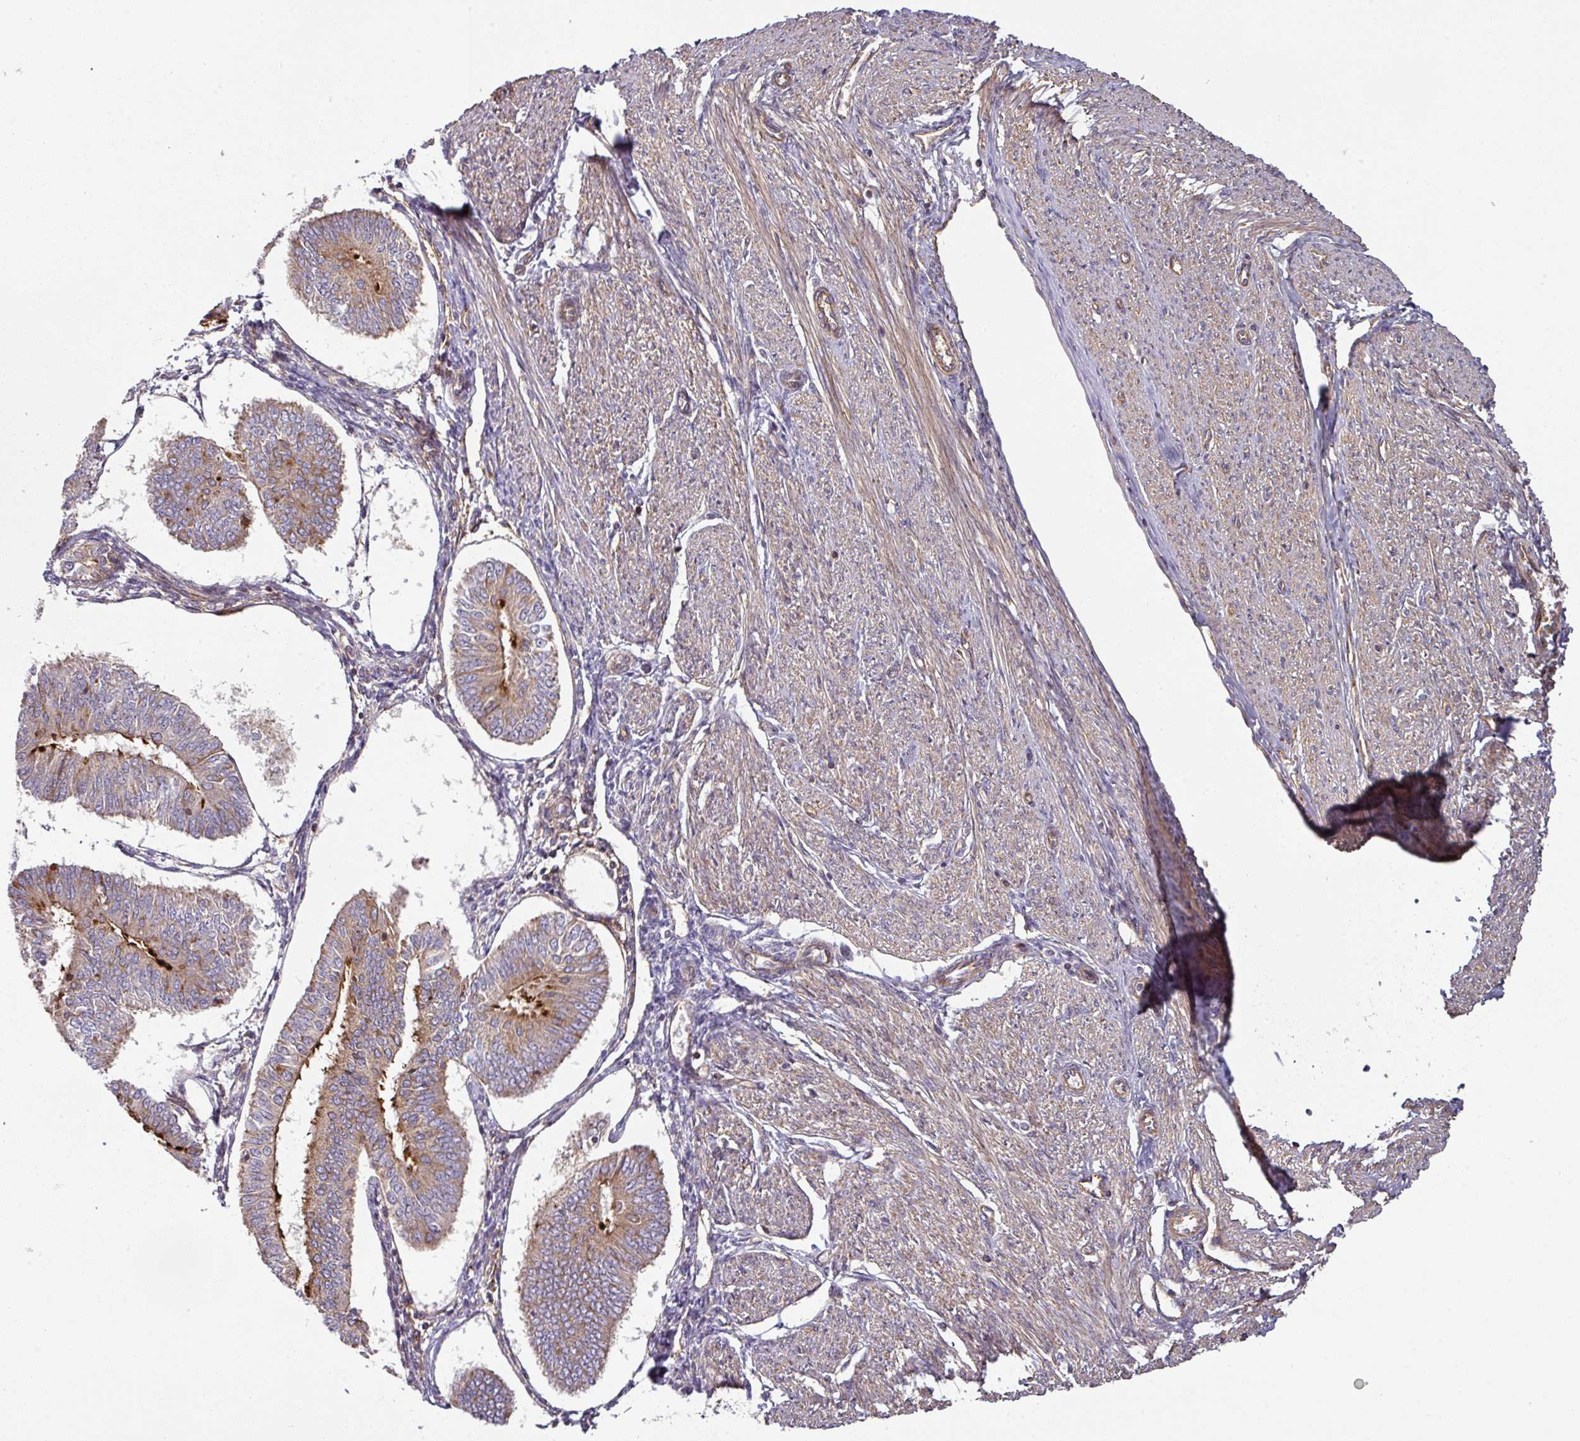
{"staining": {"intensity": "strong", "quantity": "<25%", "location": "cytoplasmic/membranous"}, "tissue": "endometrial cancer", "cell_type": "Tumor cells", "image_type": "cancer", "snomed": [{"axis": "morphology", "description": "Adenocarcinoma, NOS"}, {"axis": "topography", "description": "Endometrium"}], "caption": "Human adenocarcinoma (endometrial) stained with a brown dye displays strong cytoplasmic/membranous positive staining in about <25% of tumor cells.", "gene": "CASP2", "patient": {"sex": "female", "age": 58}}